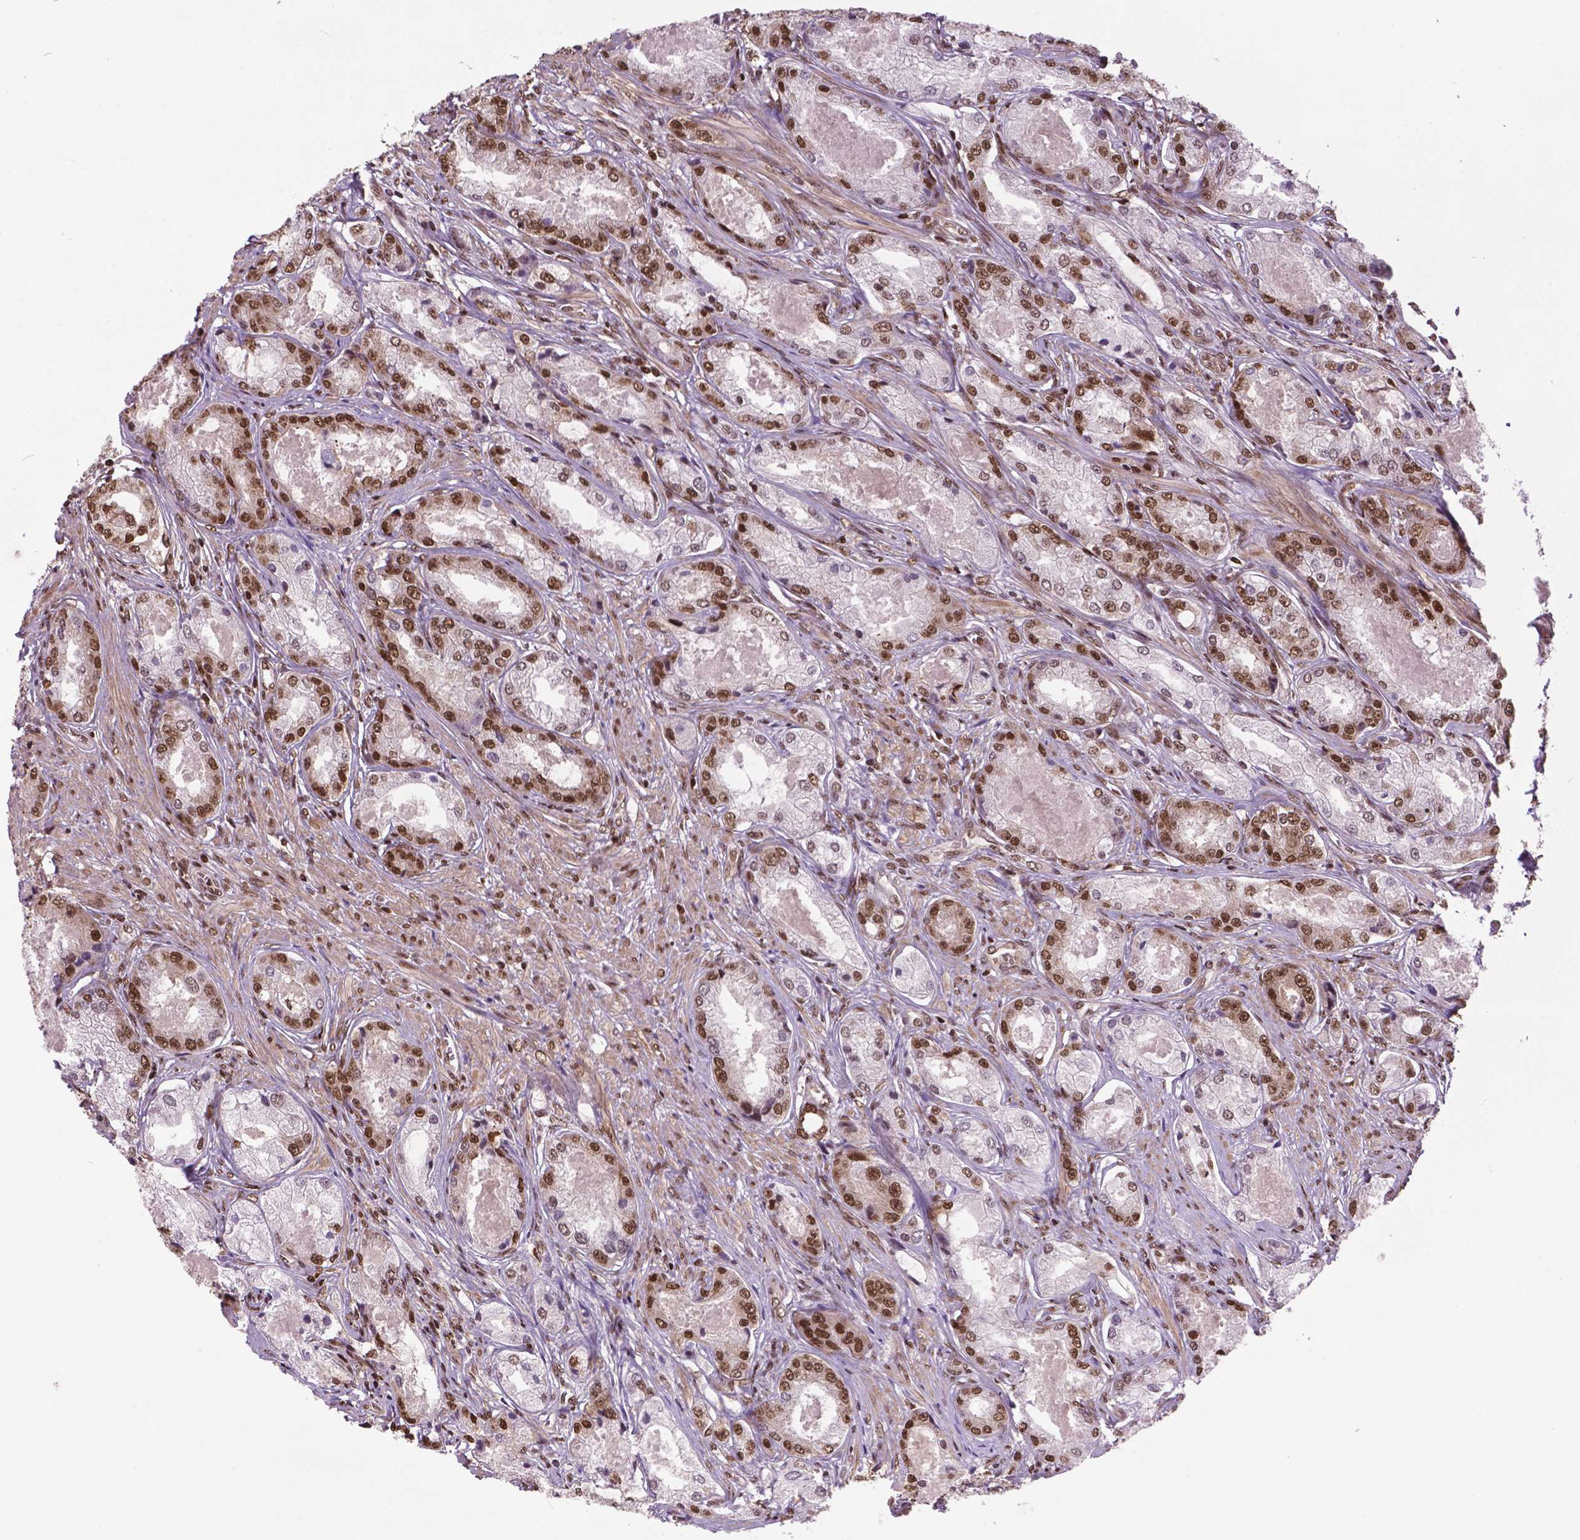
{"staining": {"intensity": "strong", "quantity": "25%-75%", "location": "nuclear"}, "tissue": "prostate cancer", "cell_type": "Tumor cells", "image_type": "cancer", "snomed": [{"axis": "morphology", "description": "Adenocarcinoma, Low grade"}, {"axis": "topography", "description": "Prostate"}], "caption": "Prostate cancer tissue reveals strong nuclear positivity in approximately 25%-75% of tumor cells (DAB = brown stain, brightfield microscopy at high magnification).", "gene": "SIRT6", "patient": {"sex": "male", "age": 68}}